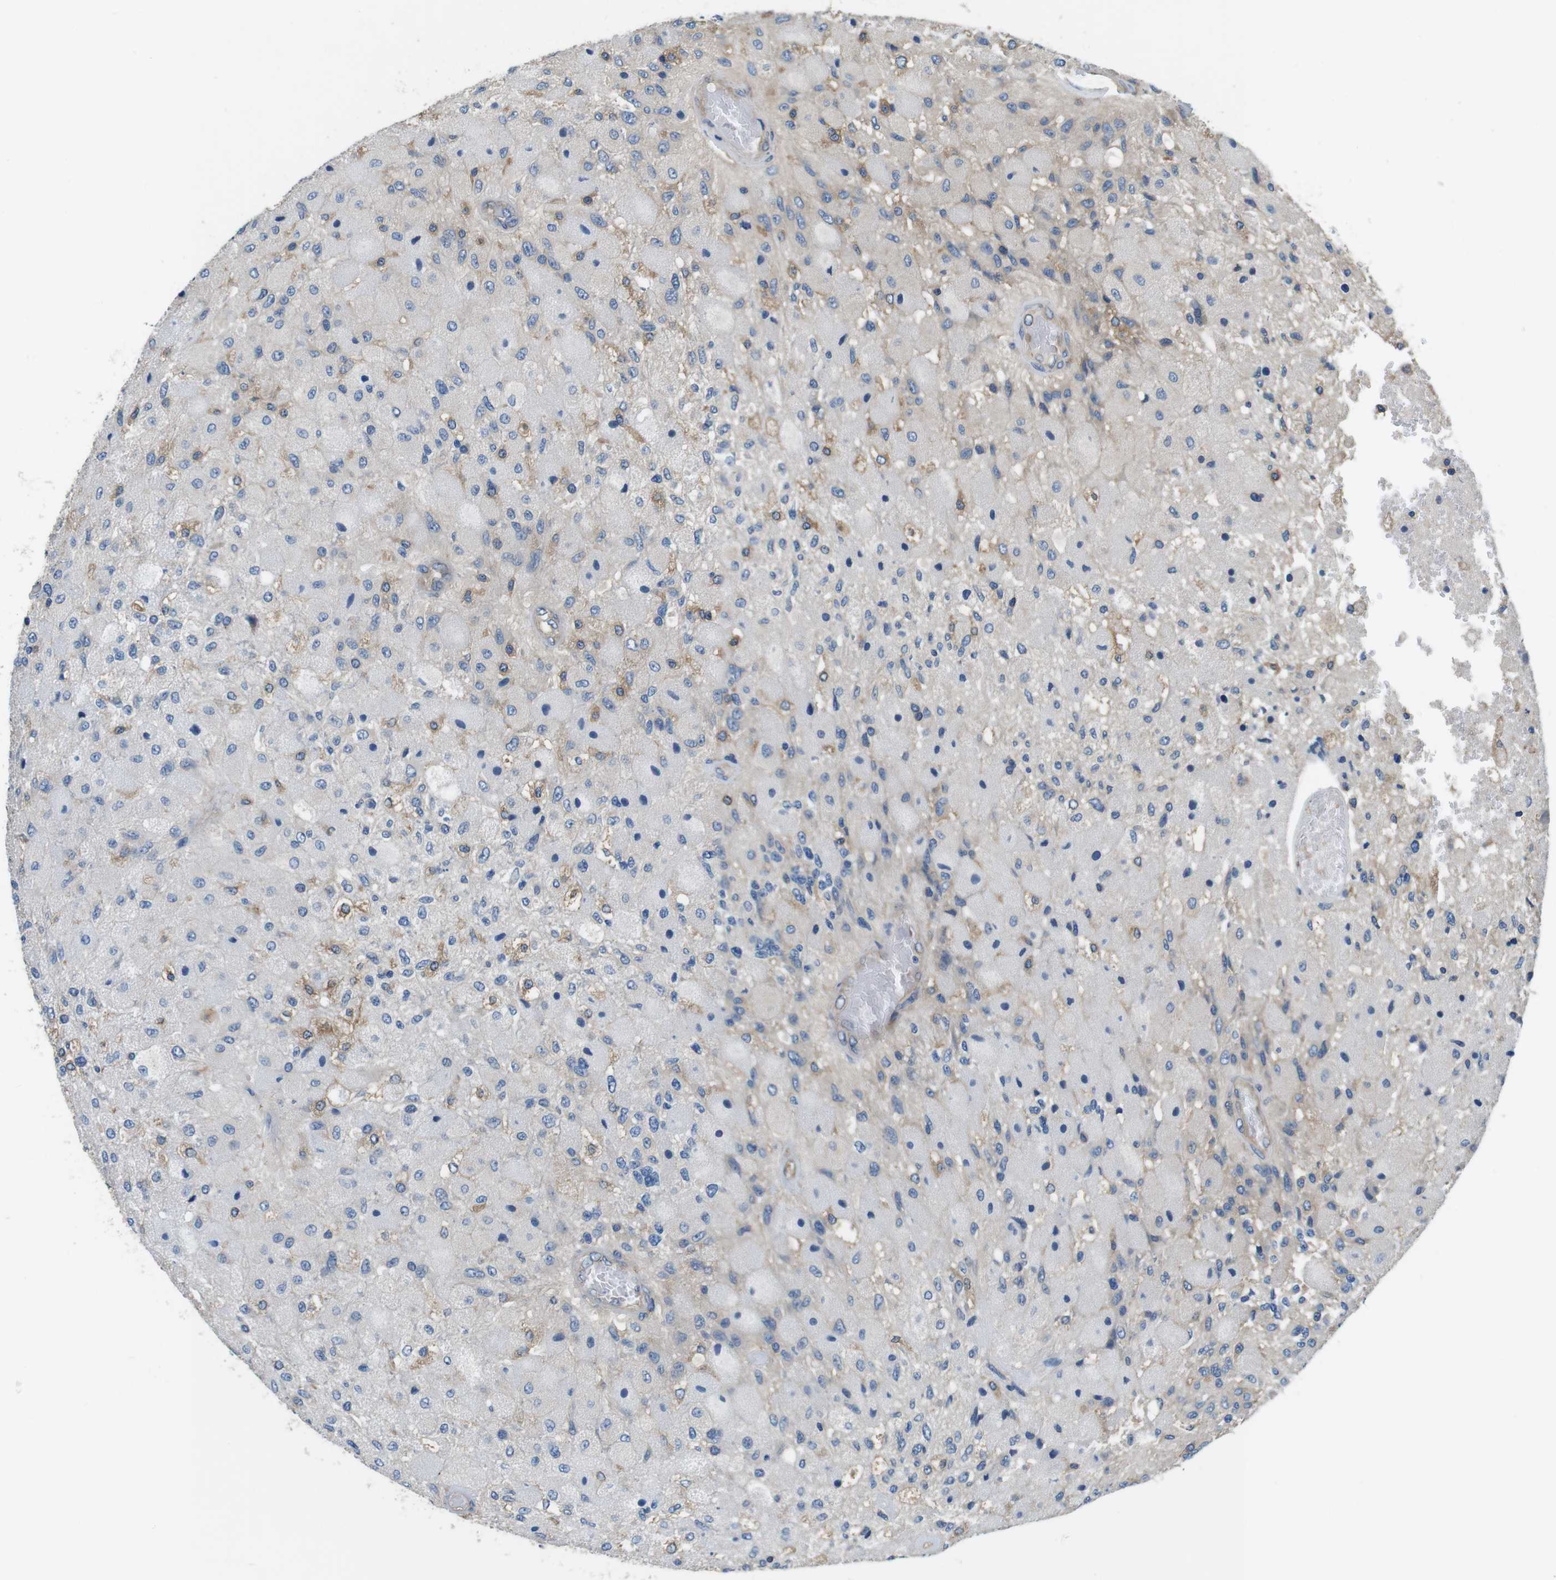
{"staining": {"intensity": "weak", "quantity": "<25%", "location": "cytoplasmic/membranous"}, "tissue": "glioma", "cell_type": "Tumor cells", "image_type": "cancer", "snomed": [{"axis": "morphology", "description": "Normal tissue, NOS"}, {"axis": "morphology", "description": "Glioma, malignant, High grade"}, {"axis": "topography", "description": "Cerebral cortex"}], "caption": "The micrograph displays no significant expression in tumor cells of malignant glioma (high-grade).", "gene": "DENND4C", "patient": {"sex": "male", "age": 77}}